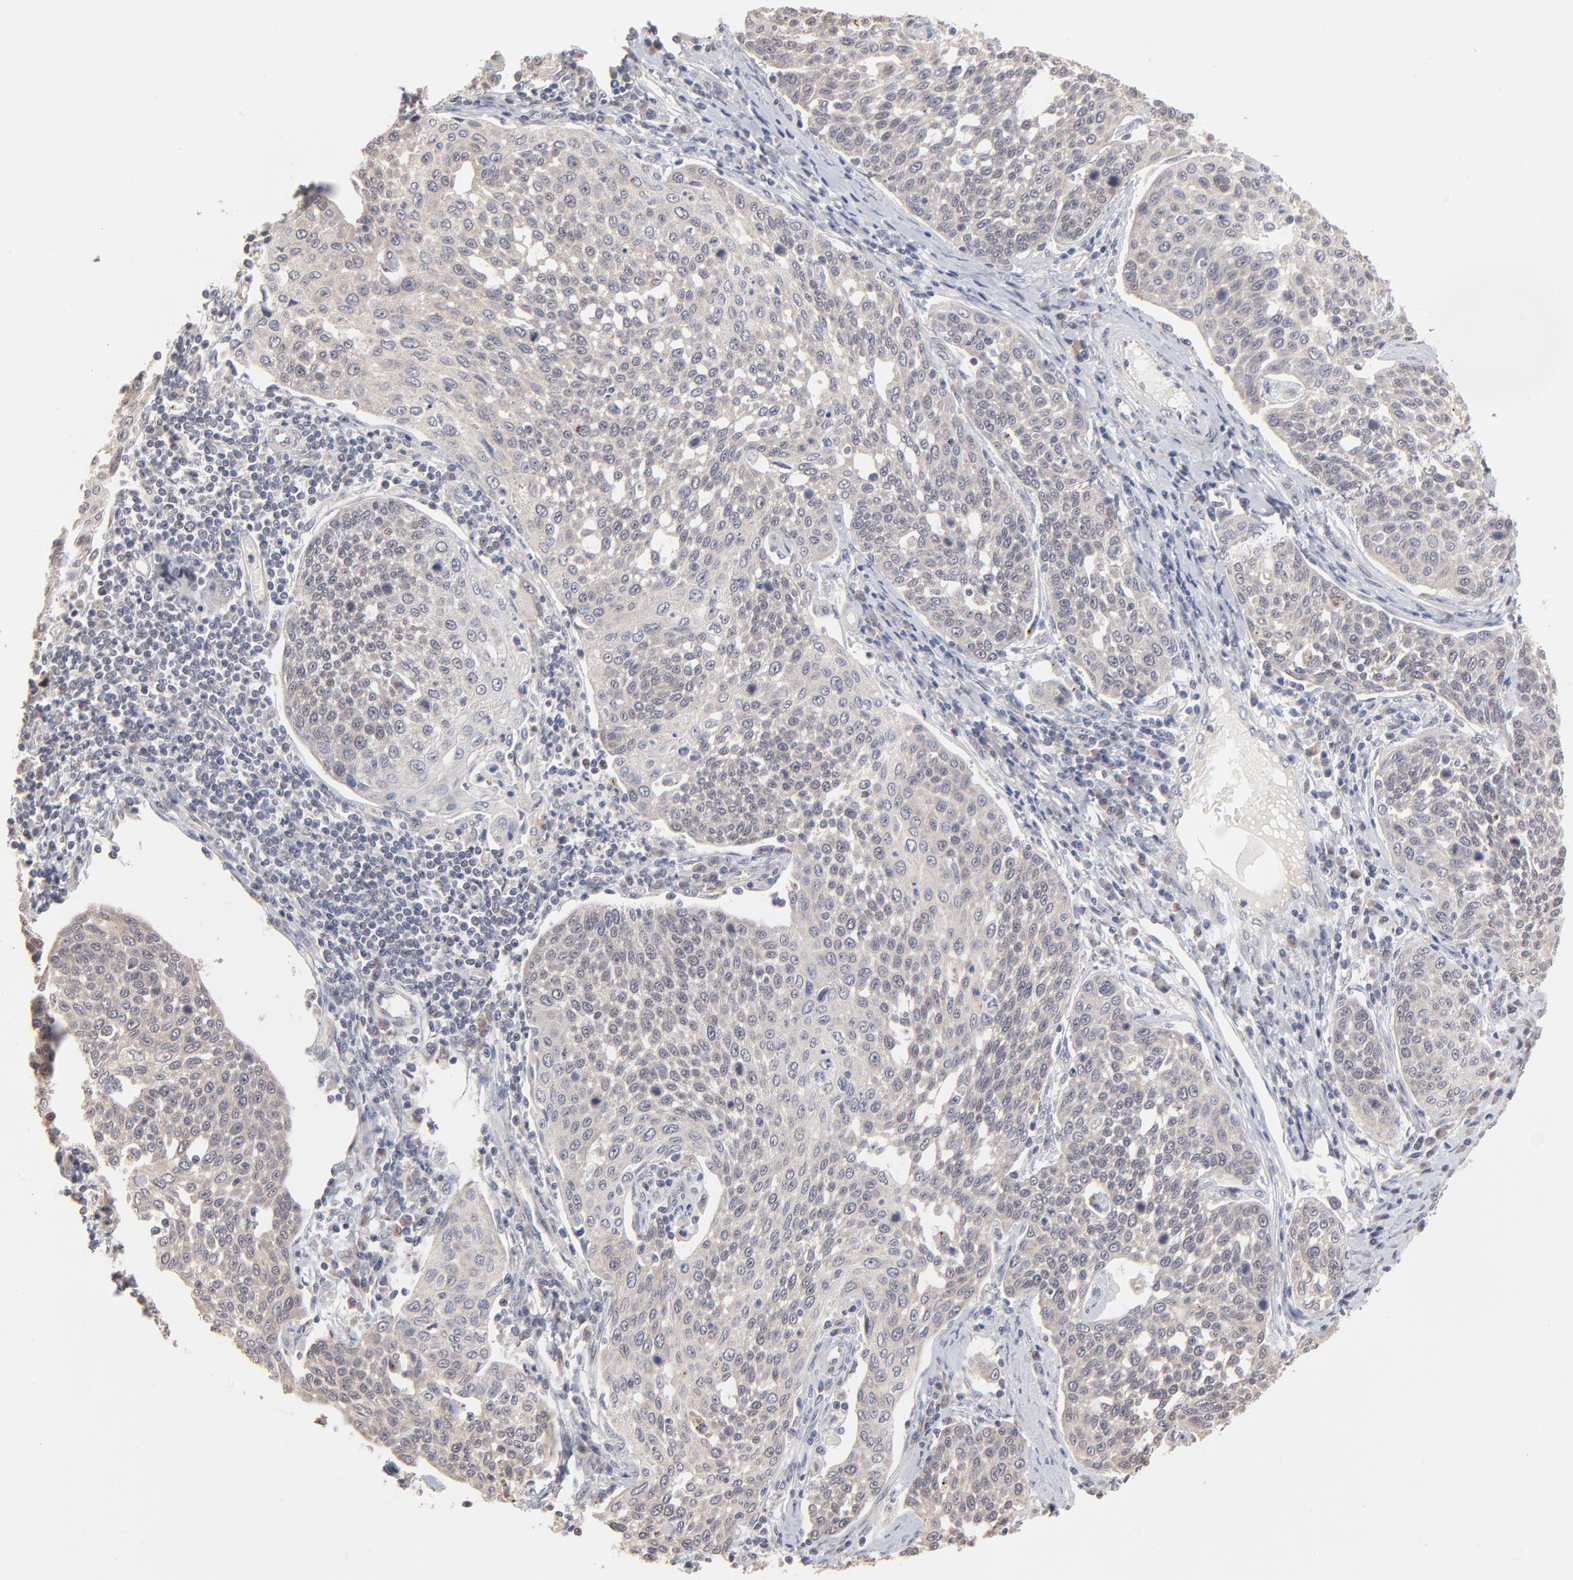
{"staining": {"intensity": "weak", "quantity": "<25%", "location": "cytoplasmic/membranous,nuclear"}, "tissue": "cervical cancer", "cell_type": "Tumor cells", "image_type": "cancer", "snomed": [{"axis": "morphology", "description": "Squamous cell carcinoma, NOS"}, {"axis": "topography", "description": "Cervix"}], "caption": "IHC of human squamous cell carcinoma (cervical) shows no staining in tumor cells. (Immunohistochemistry (ihc), brightfield microscopy, high magnification).", "gene": "MSL2", "patient": {"sex": "female", "age": 34}}